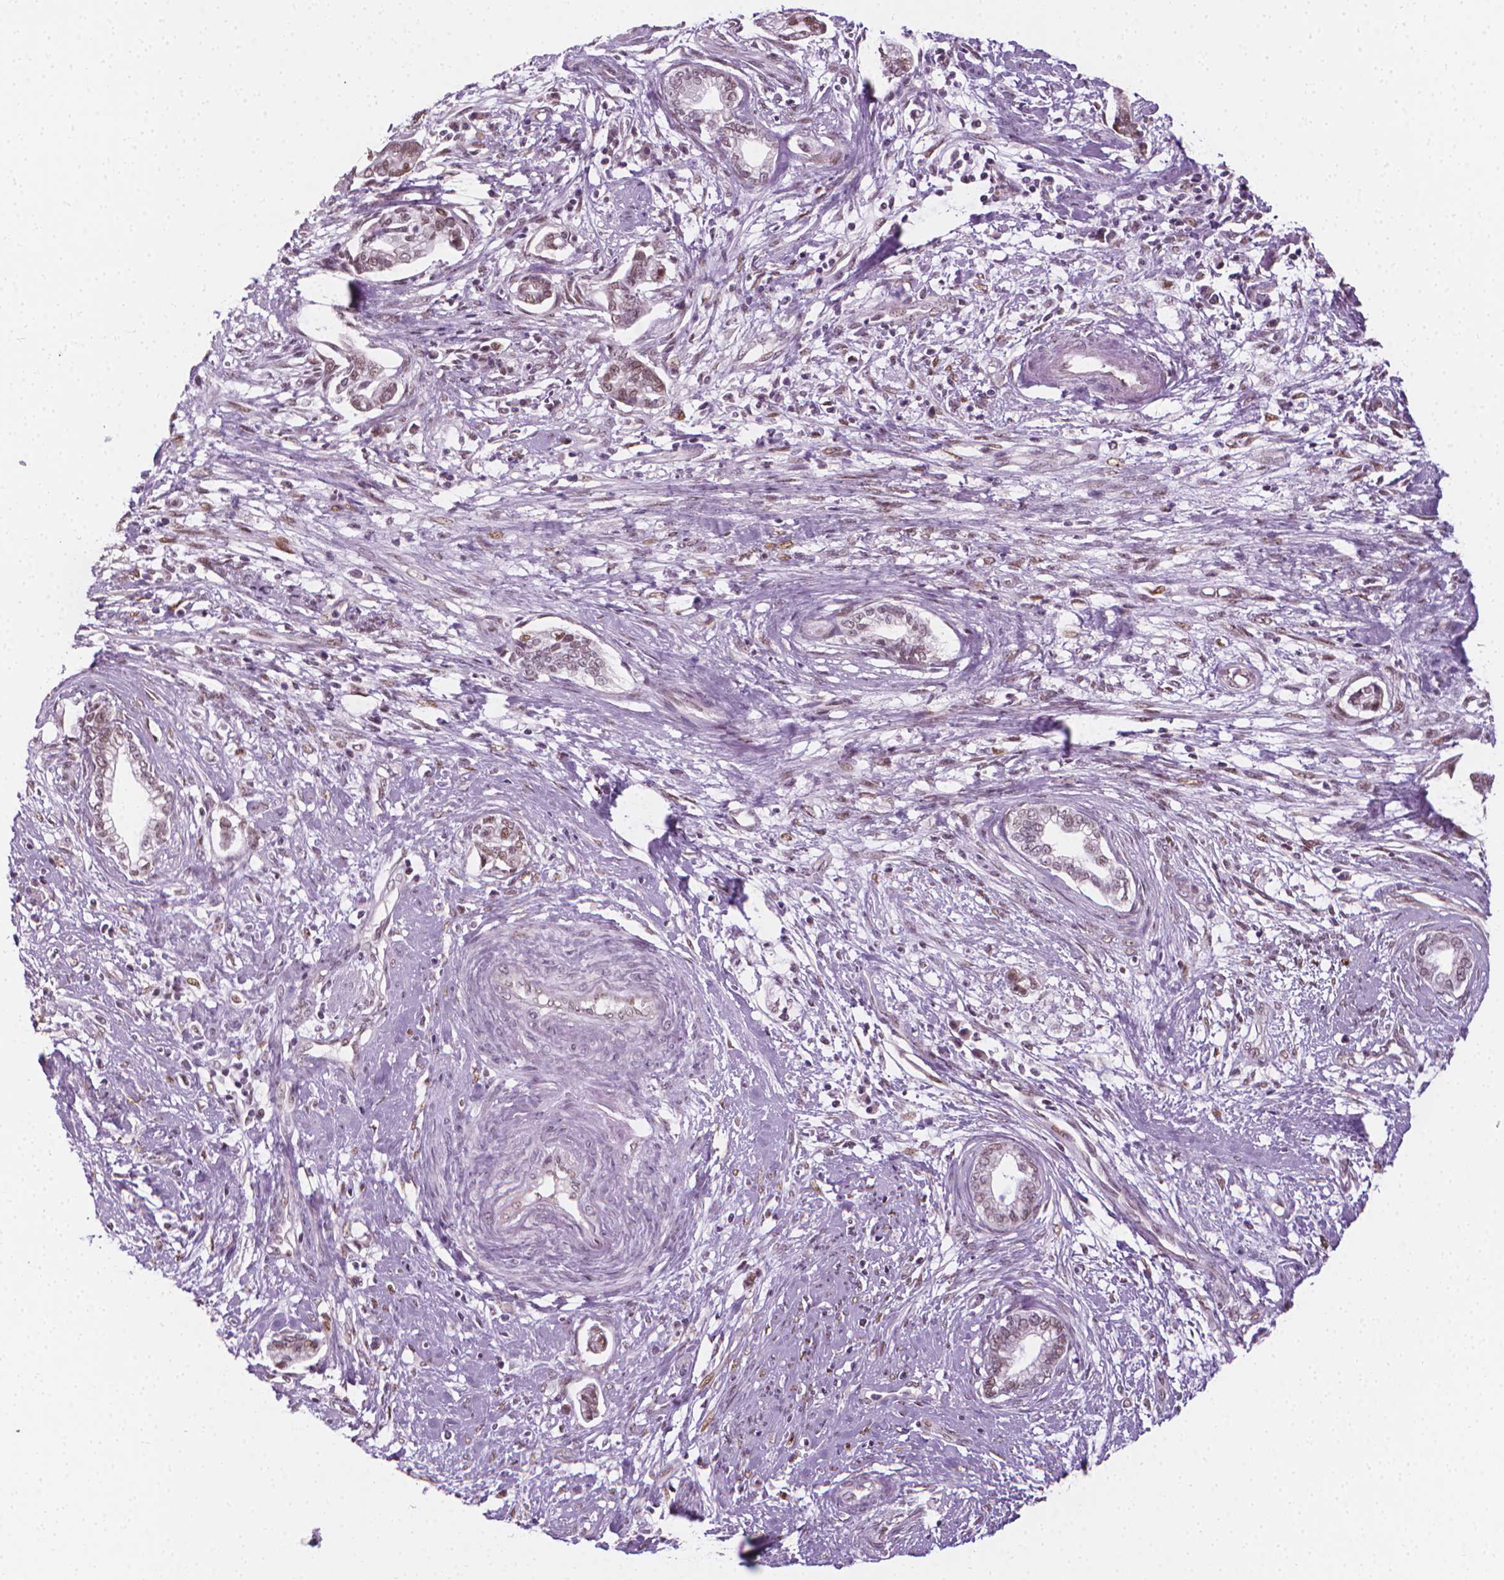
{"staining": {"intensity": "weak", "quantity": "25%-75%", "location": "nuclear"}, "tissue": "cervical cancer", "cell_type": "Tumor cells", "image_type": "cancer", "snomed": [{"axis": "morphology", "description": "Adenocarcinoma, NOS"}, {"axis": "topography", "description": "Cervix"}], "caption": "This histopathology image demonstrates cervical cancer (adenocarcinoma) stained with immunohistochemistry (IHC) to label a protein in brown. The nuclear of tumor cells show weak positivity for the protein. Nuclei are counter-stained blue.", "gene": "CDKN1C", "patient": {"sex": "female", "age": 62}}